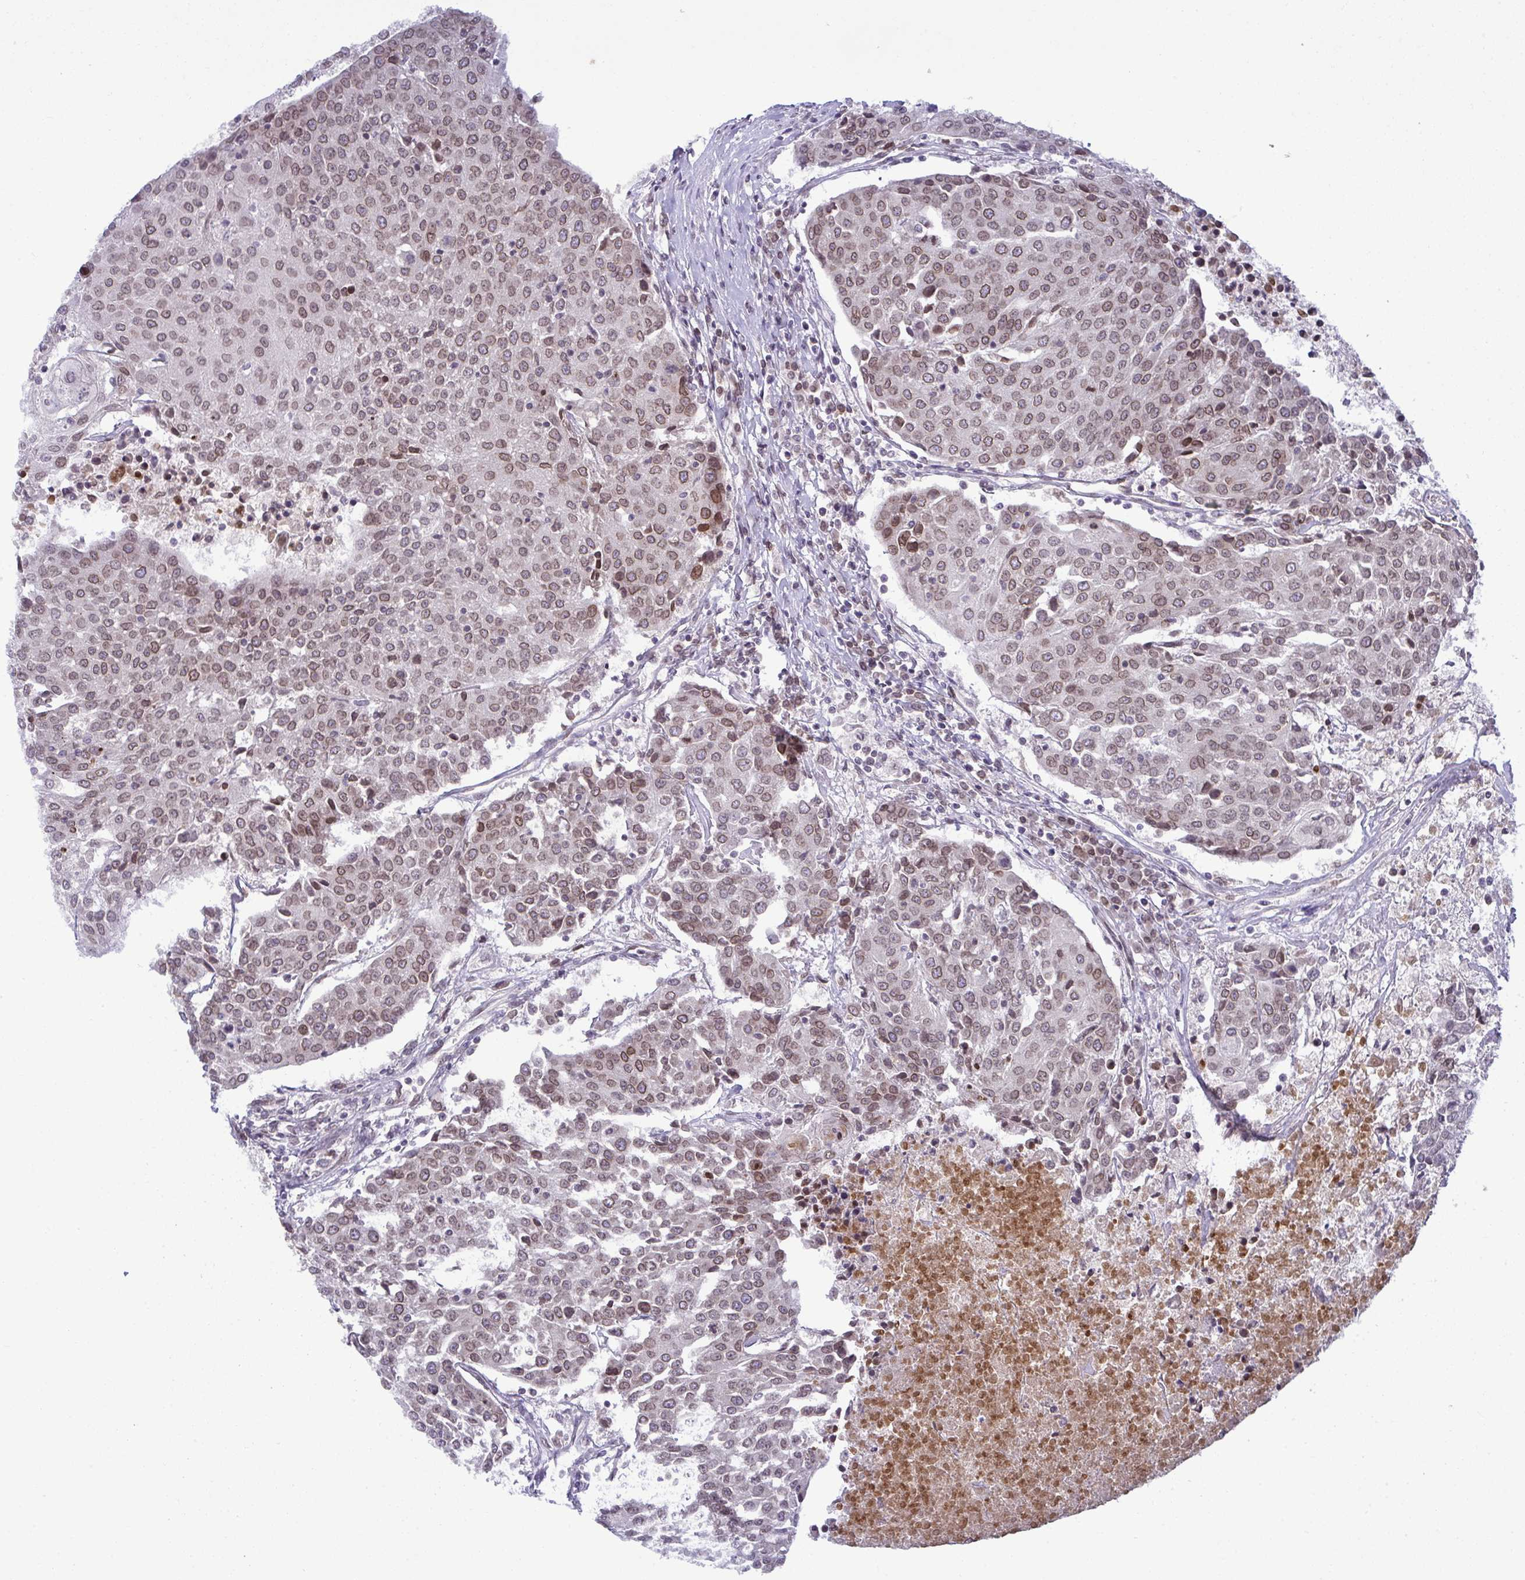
{"staining": {"intensity": "moderate", "quantity": ">75%", "location": "cytoplasmic/membranous,nuclear"}, "tissue": "urothelial cancer", "cell_type": "Tumor cells", "image_type": "cancer", "snomed": [{"axis": "morphology", "description": "Urothelial carcinoma, High grade"}, {"axis": "topography", "description": "Urinary bladder"}], "caption": "The image demonstrates immunohistochemical staining of urothelial cancer. There is moderate cytoplasmic/membranous and nuclear positivity is appreciated in approximately >75% of tumor cells.", "gene": "RANBP2", "patient": {"sex": "female", "age": 85}}